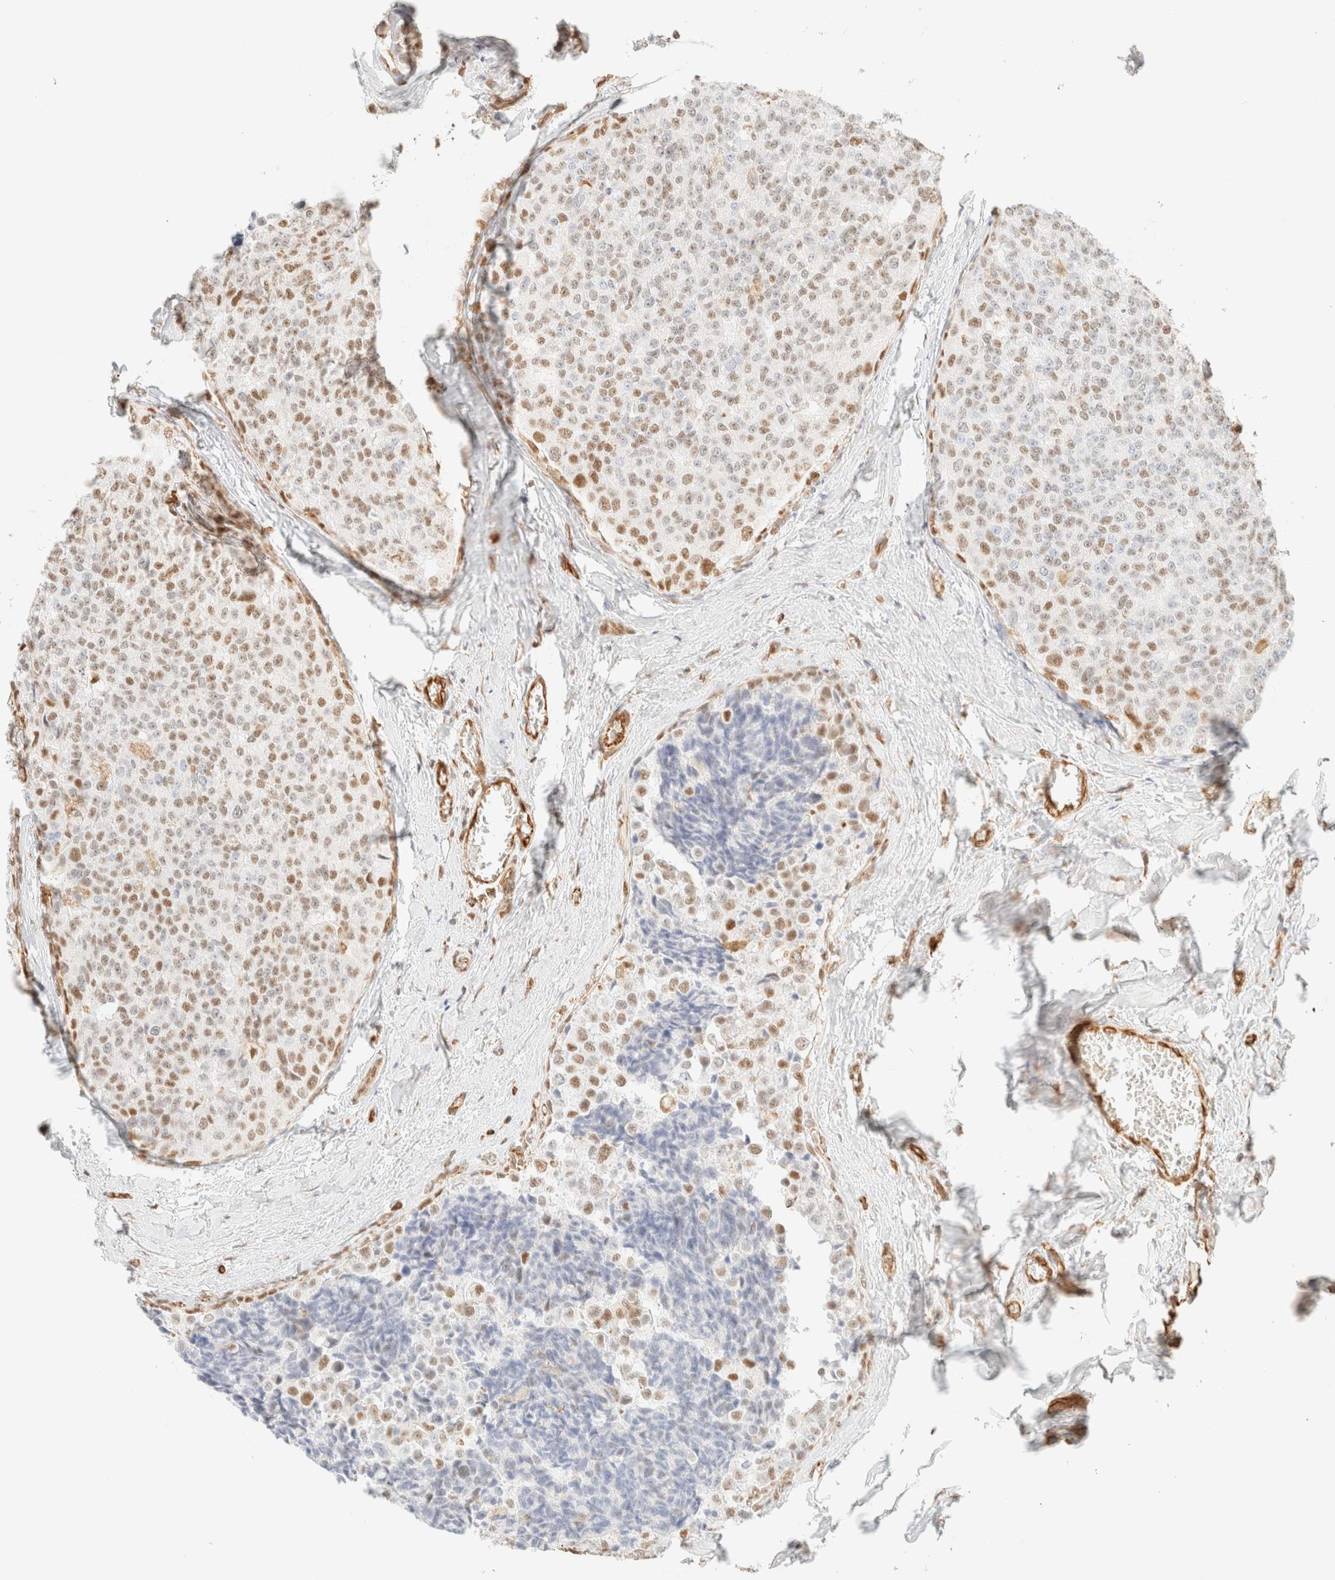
{"staining": {"intensity": "moderate", "quantity": ">75%", "location": "nuclear"}, "tissue": "breast cancer", "cell_type": "Tumor cells", "image_type": "cancer", "snomed": [{"axis": "morphology", "description": "Normal tissue, NOS"}, {"axis": "morphology", "description": "Duct carcinoma"}, {"axis": "topography", "description": "Breast"}], "caption": "Immunohistochemistry (IHC) photomicrograph of neoplastic tissue: human breast cancer (invasive ductal carcinoma) stained using immunohistochemistry demonstrates medium levels of moderate protein expression localized specifically in the nuclear of tumor cells, appearing as a nuclear brown color.", "gene": "ZSCAN18", "patient": {"sex": "female", "age": 43}}